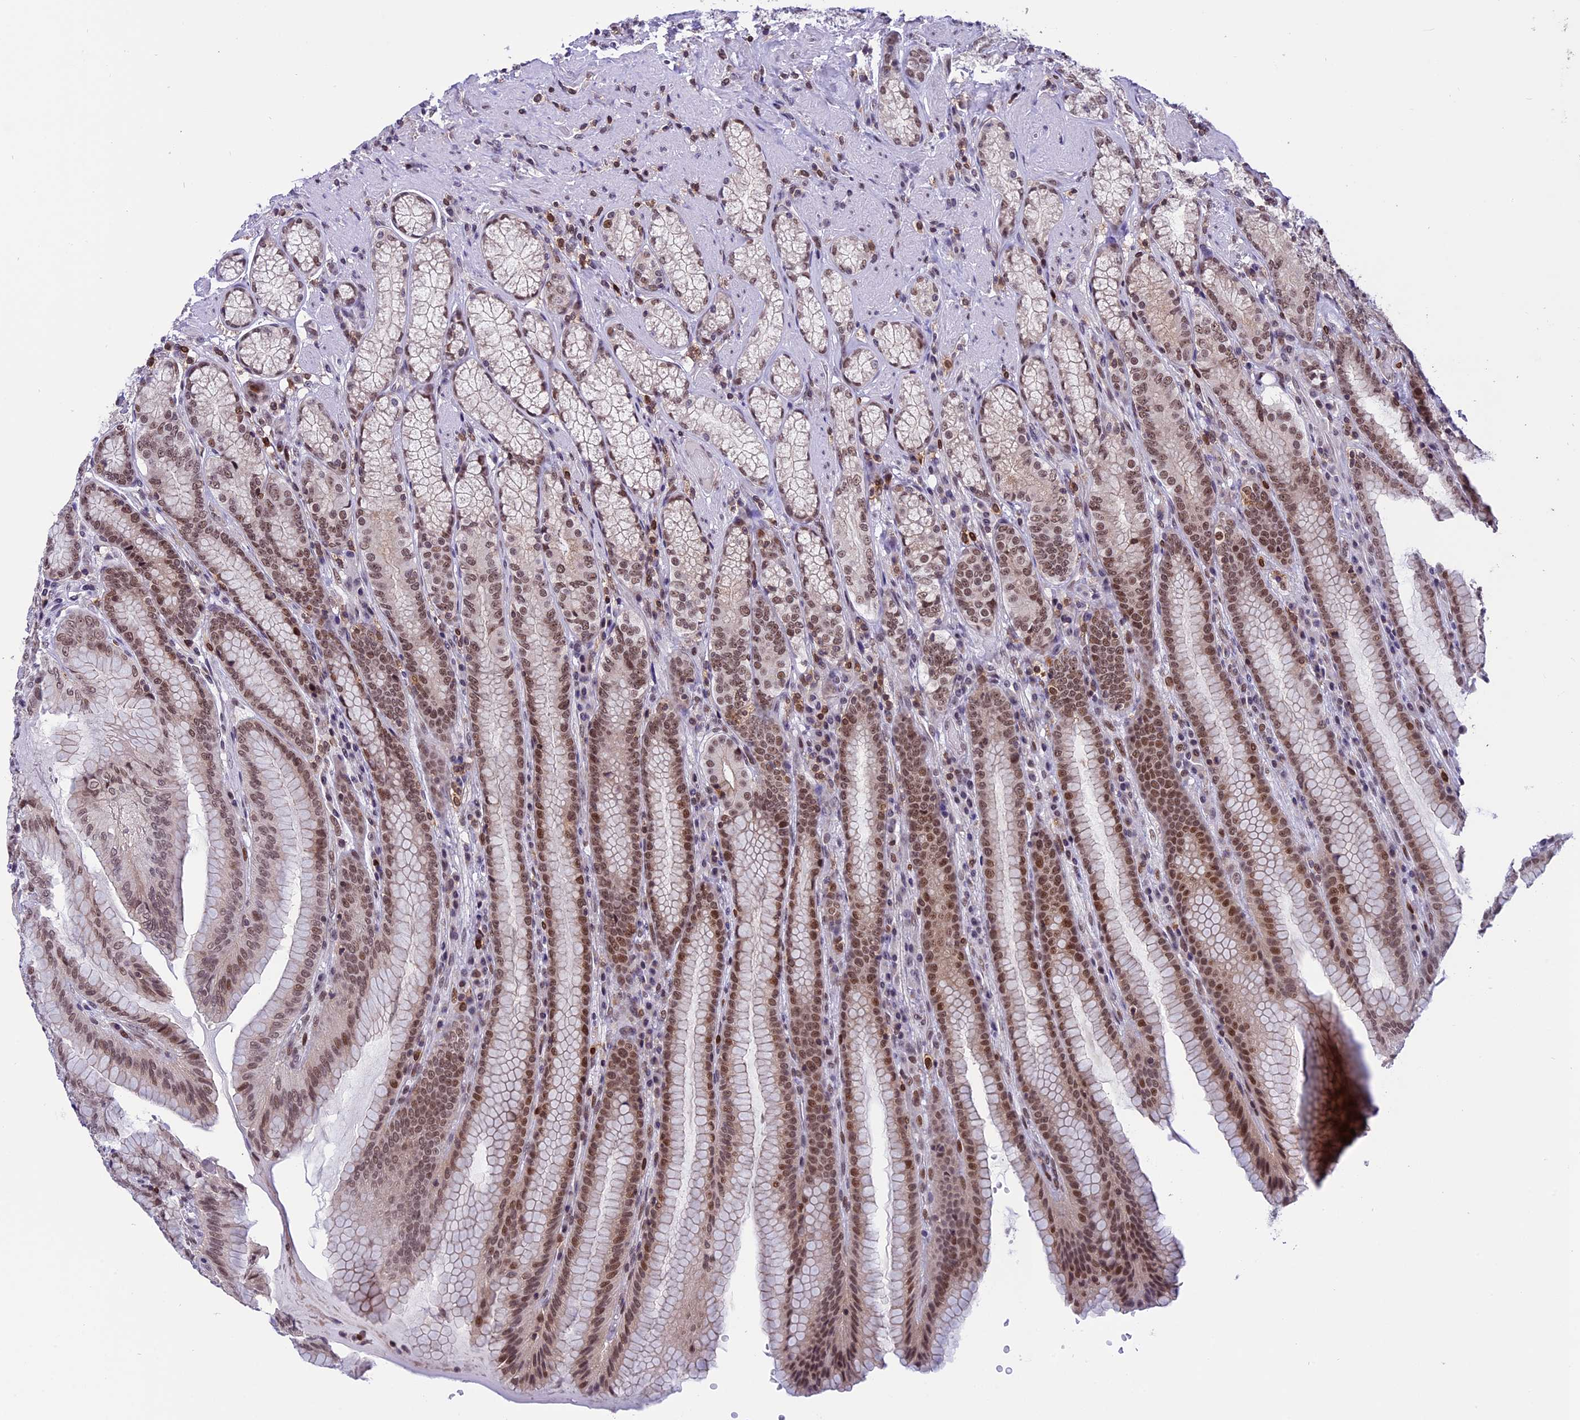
{"staining": {"intensity": "moderate", "quantity": ">75%", "location": "nuclear"}, "tissue": "stomach", "cell_type": "Glandular cells", "image_type": "normal", "snomed": [{"axis": "morphology", "description": "Normal tissue, NOS"}, {"axis": "topography", "description": "Stomach, upper"}, {"axis": "topography", "description": "Stomach, lower"}], "caption": "A histopathology image showing moderate nuclear positivity in about >75% of glandular cells in benign stomach, as visualized by brown immunohistochemical staining.", "gene": "TADA3", "patient": {"sex": "female", "age": 76}}